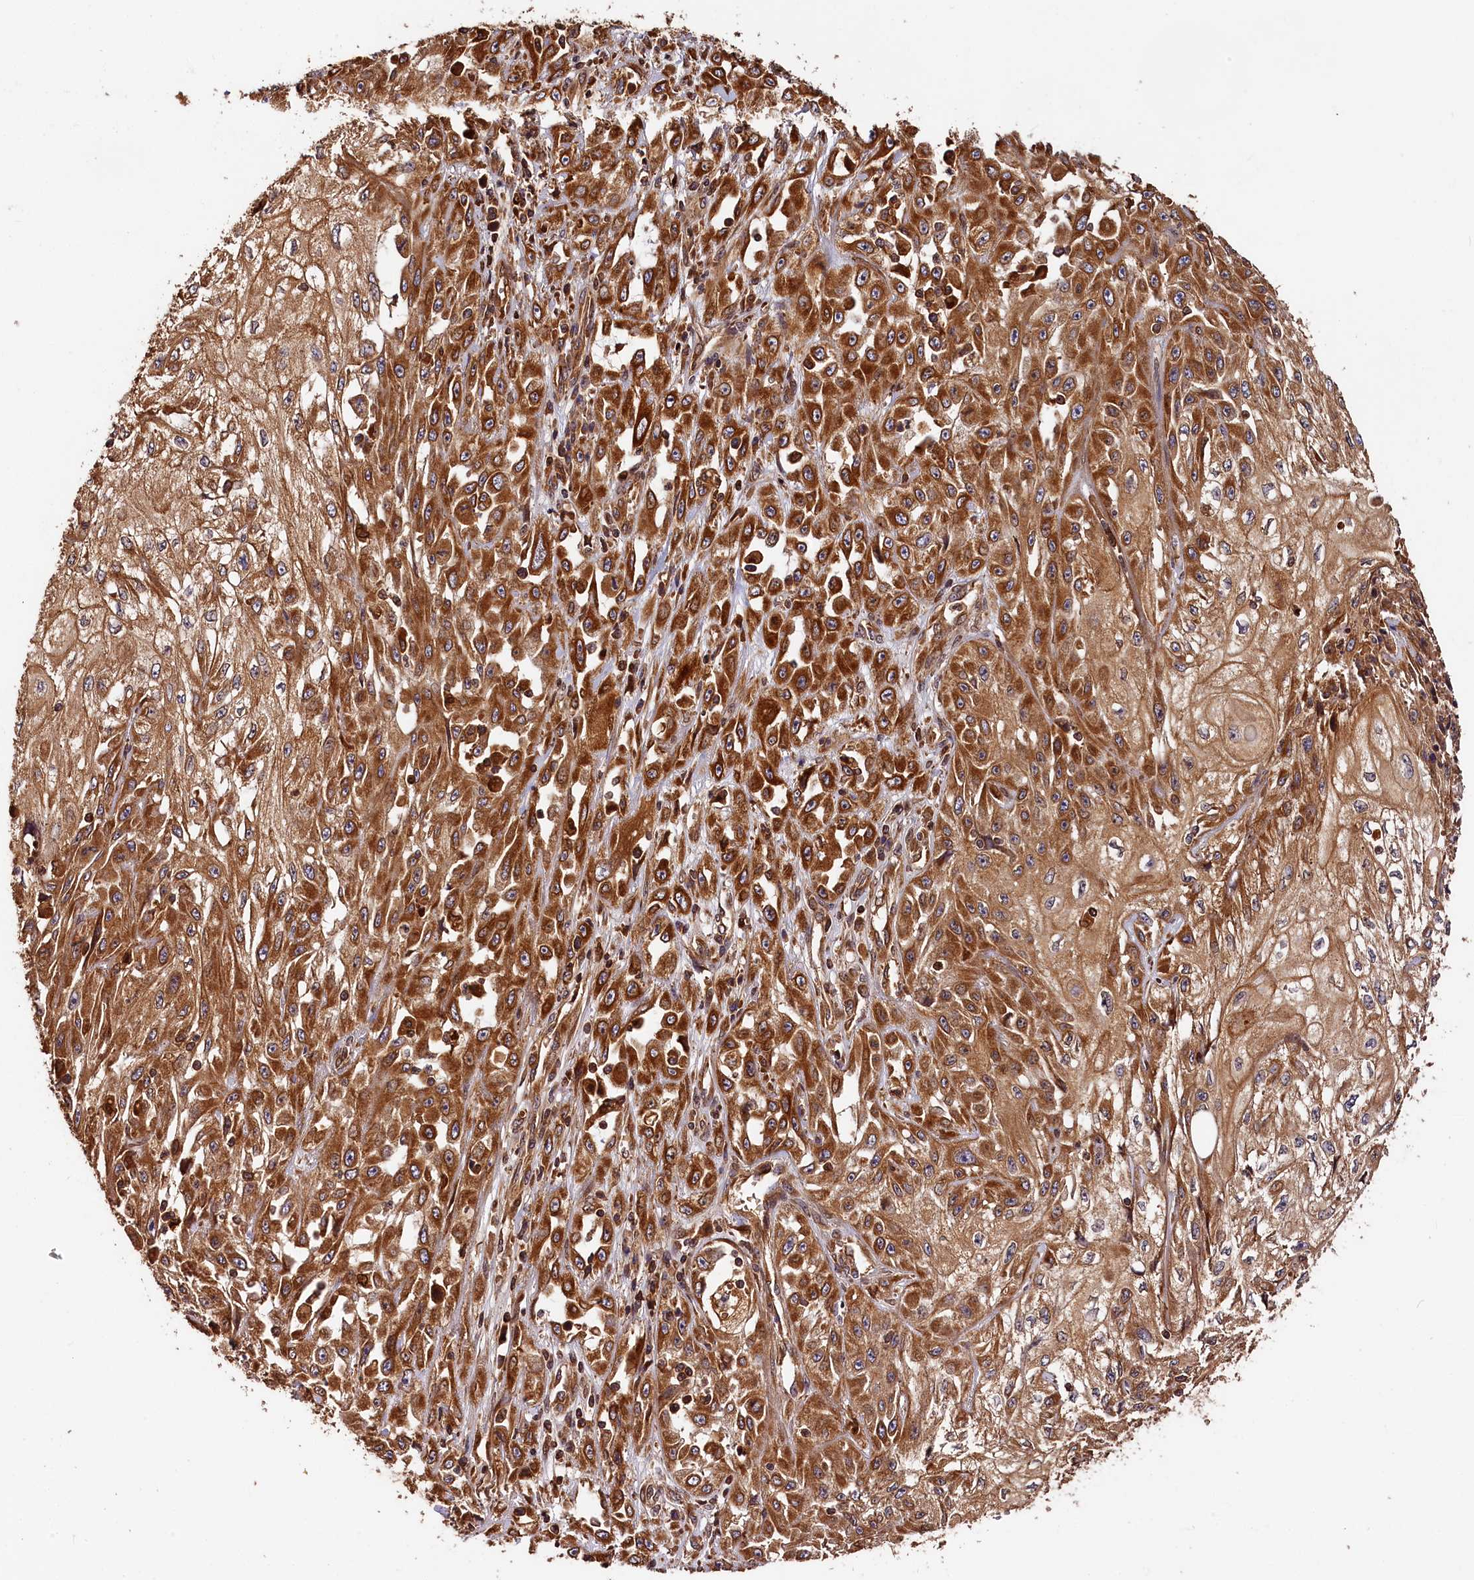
{"staining": {"intensity": "strong", "quantity": ">75%", "location": "cytoplasmic/membranous"}, "tissue": "skin cancer", "cell_type": "Tumor cells", "image_type": "cancer", "snomed": [{"axis": "morphology", "description": "Squamous cell carcinoma, NOS"}, {"axis": "morphology", "description": "Squamous cell carcinoma, metastatic, NOS"}, {"axis": "topography", "description": "Skin"}, {"axis": "topography", "description": "Lymph node"}], "caption": "Skin cancer tissue reveals strong cytoplasmic/membranous positivity in about >75% of tumor cells, visualized by immunohistochemistry.", "gene": "HMOX2", "patient": {"sex": "male", "age": 75}}